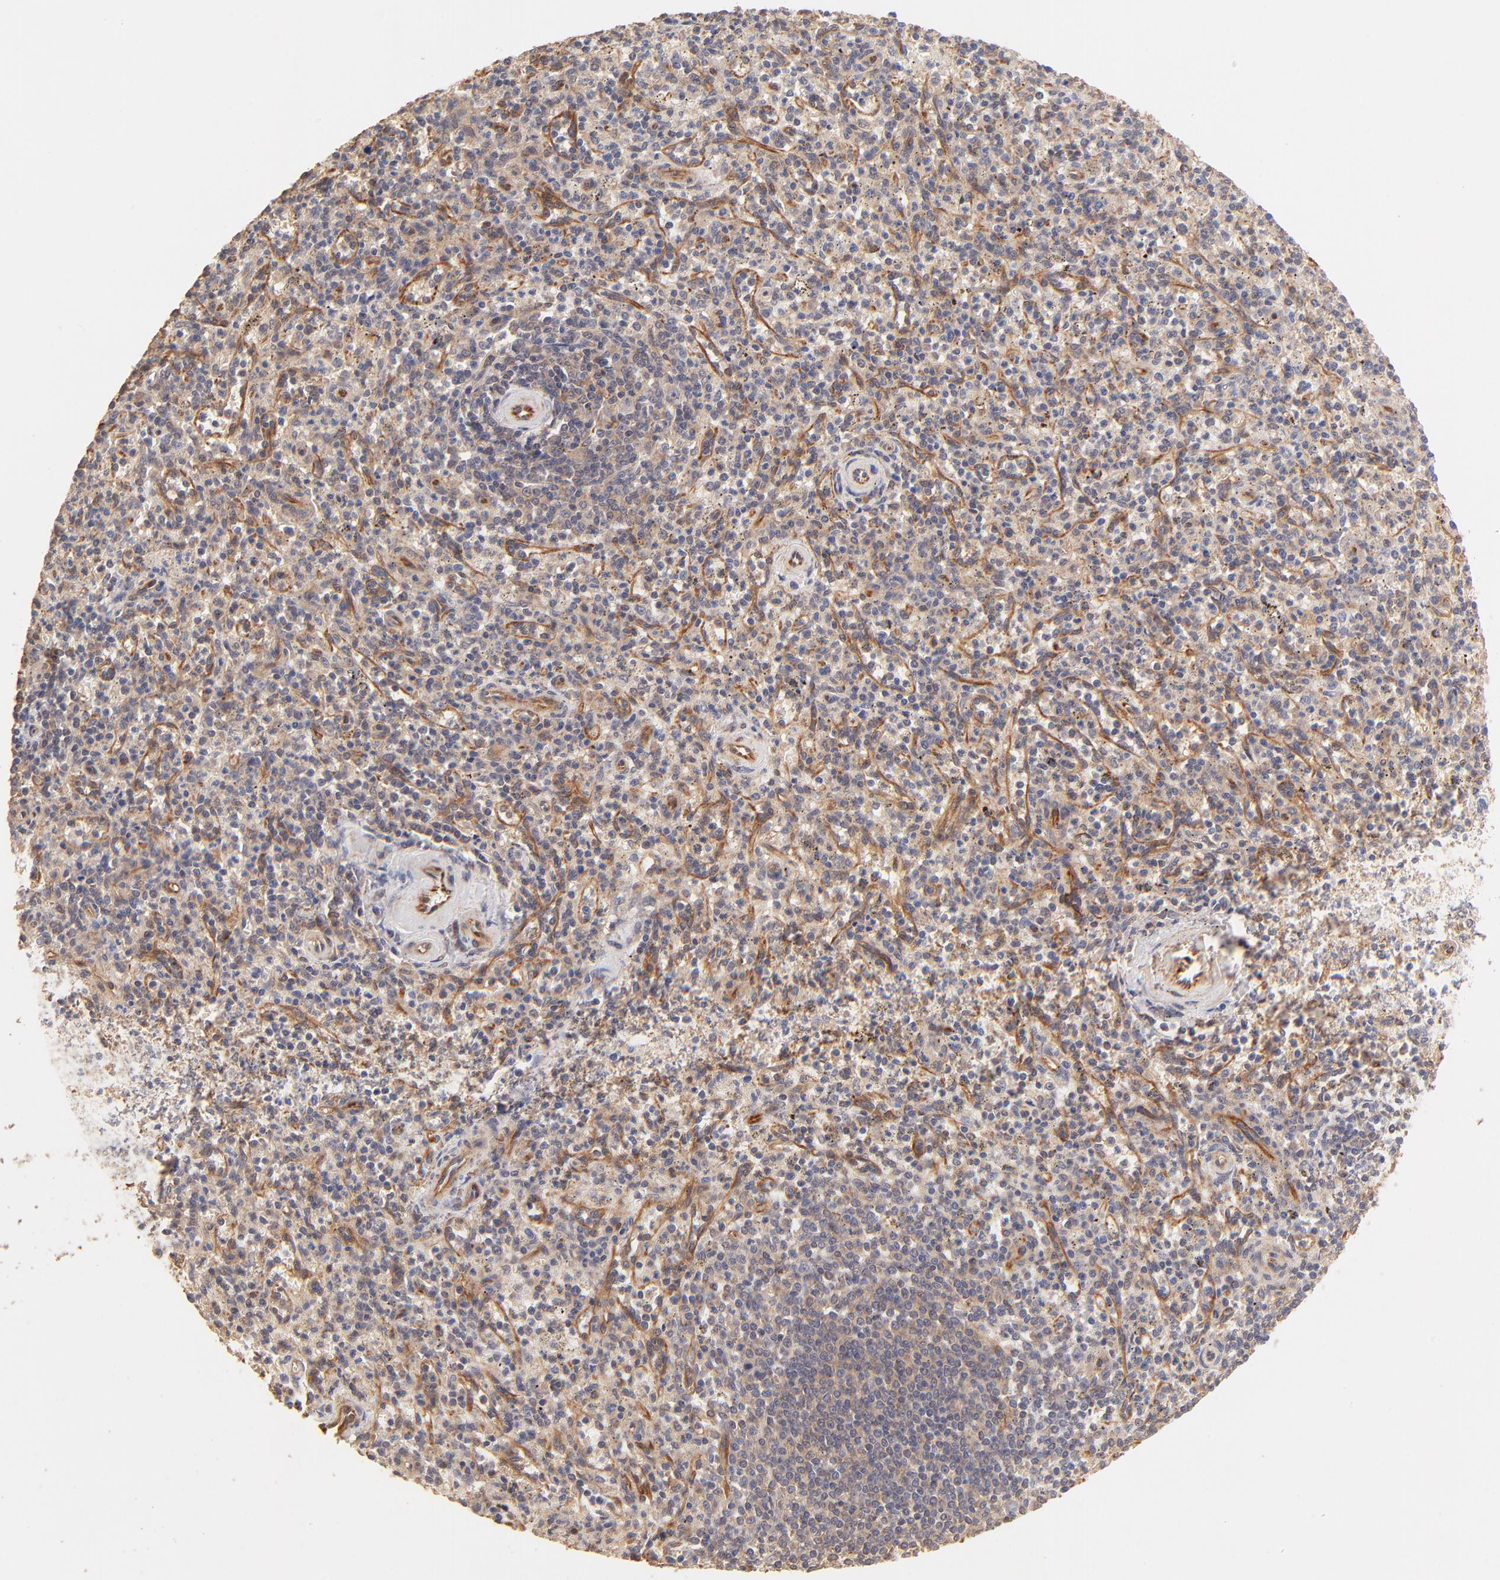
{"staining": {"intensity": "negative", "quantity": "none", "location": "none"}, "tissue": "spleen", "cell_type": "Cells in red pulp", "image_type": "normal", "snomed": [{"axis": "morphology", "description": "Normal tissue, NOS"}, {"axis": "topography", "description": "Spleen"}], "caption": "Immunohistochemistry of normal spleen displays no staining in cells in red pulp. (Stains: DAB (3,3'-diaminobenzidine) immunohistochemistry (IHC) with hematoxylin counter stain, Microscopy: brightfield microscopy at high magnification).", "gene": "TNFAIP3", "patient": {"sex": "male", "age": 72}}